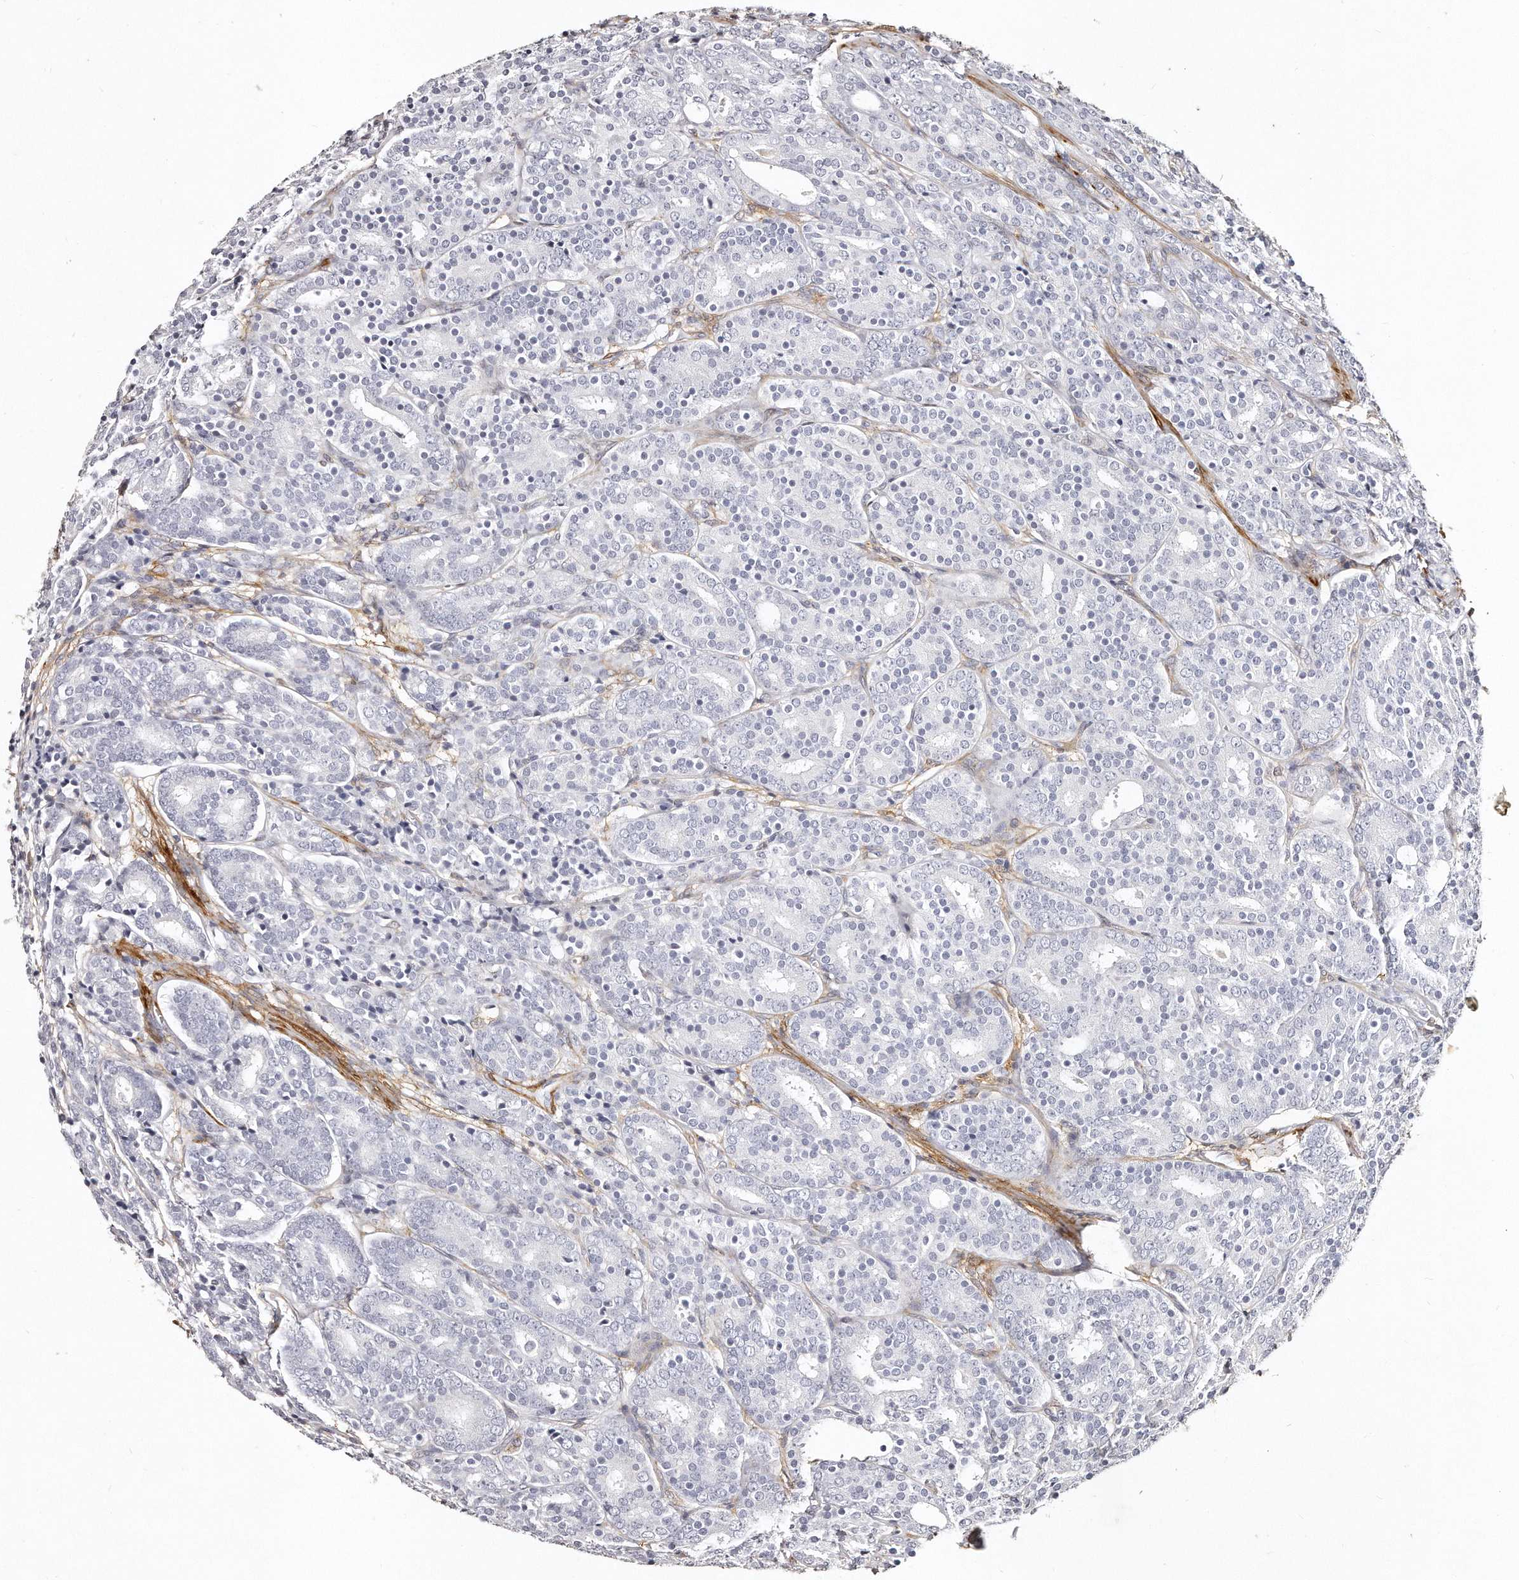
{"staining": {"intensity": "negative", "quantity": "none", "location": "none"}, "tissue": "prostate cancer", "cell_type": "Tumor cells", "image_type": "cancer", "snomed": [{"axis": "morphology", "description": "Adenocarcinoma, High grade"}, {"axis": "topography", "description": "Prostate"}], "caption": "Immunohistochemistry photomicrograph of human prostate cancer stained for a protein (brown), which reveals no expression in tumor cells.", "gene": "LMOD1", "patient": {"sex": "male", "age": 62}}